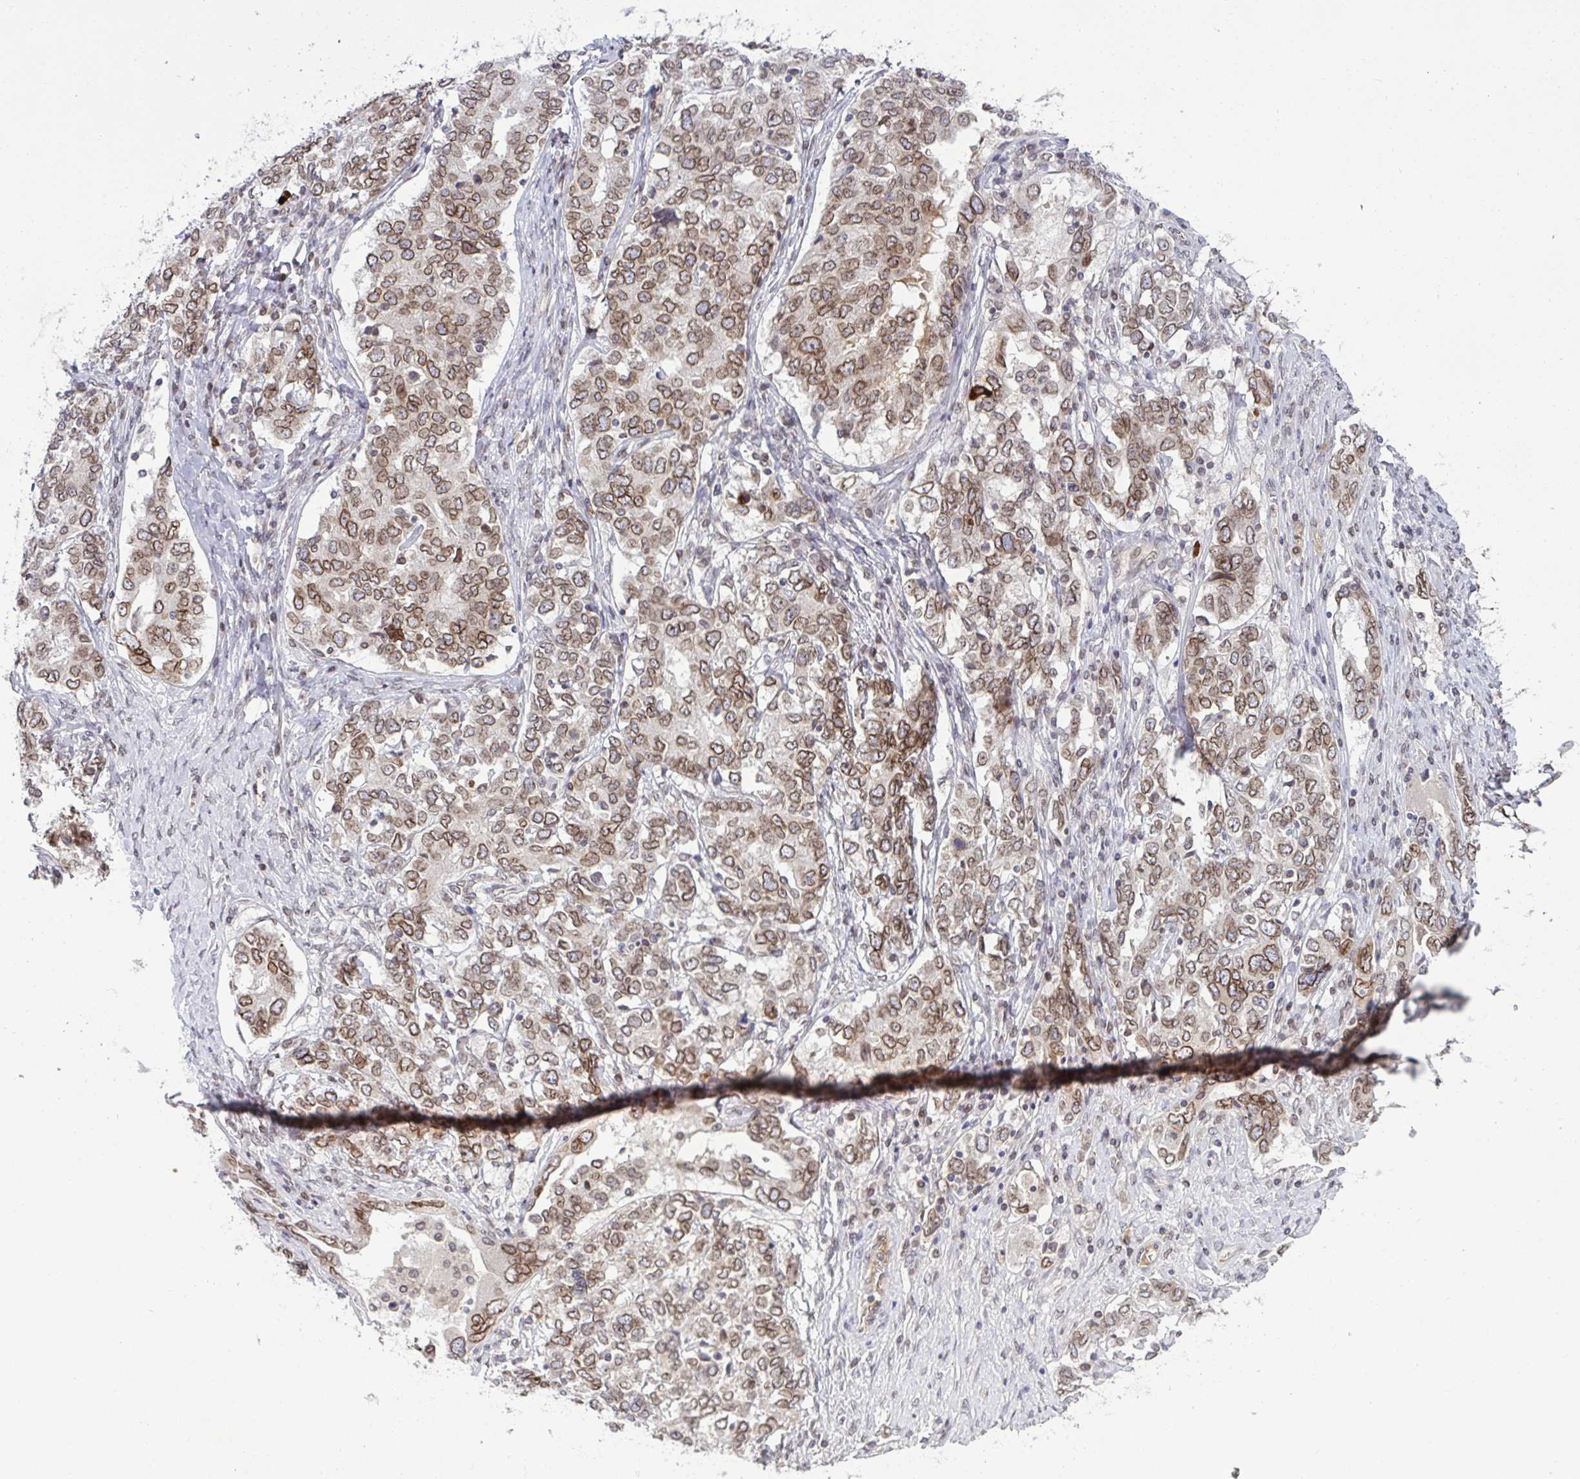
{"staining": {"intensity": "moderate", "quantity": ">75%", "location": "cytoplasmic/membranous,nuclear"}, "tissue": "ovarian cancer", "cell_type": "Tumor cells", "image_type": "cancer", "snomed": [{"axis": "morphology", "description": "Carcinoma, endometroid"}, {"axis": "topography", "description": "Ovary"}], "caption": "An image of ovarian cancer stained for a protein displays moderate cytoplasmic/membranous and nuclear brown staining in tumor cells.", "gene": "RANBP2", "patient": {"sex": "female", "age": 62}}